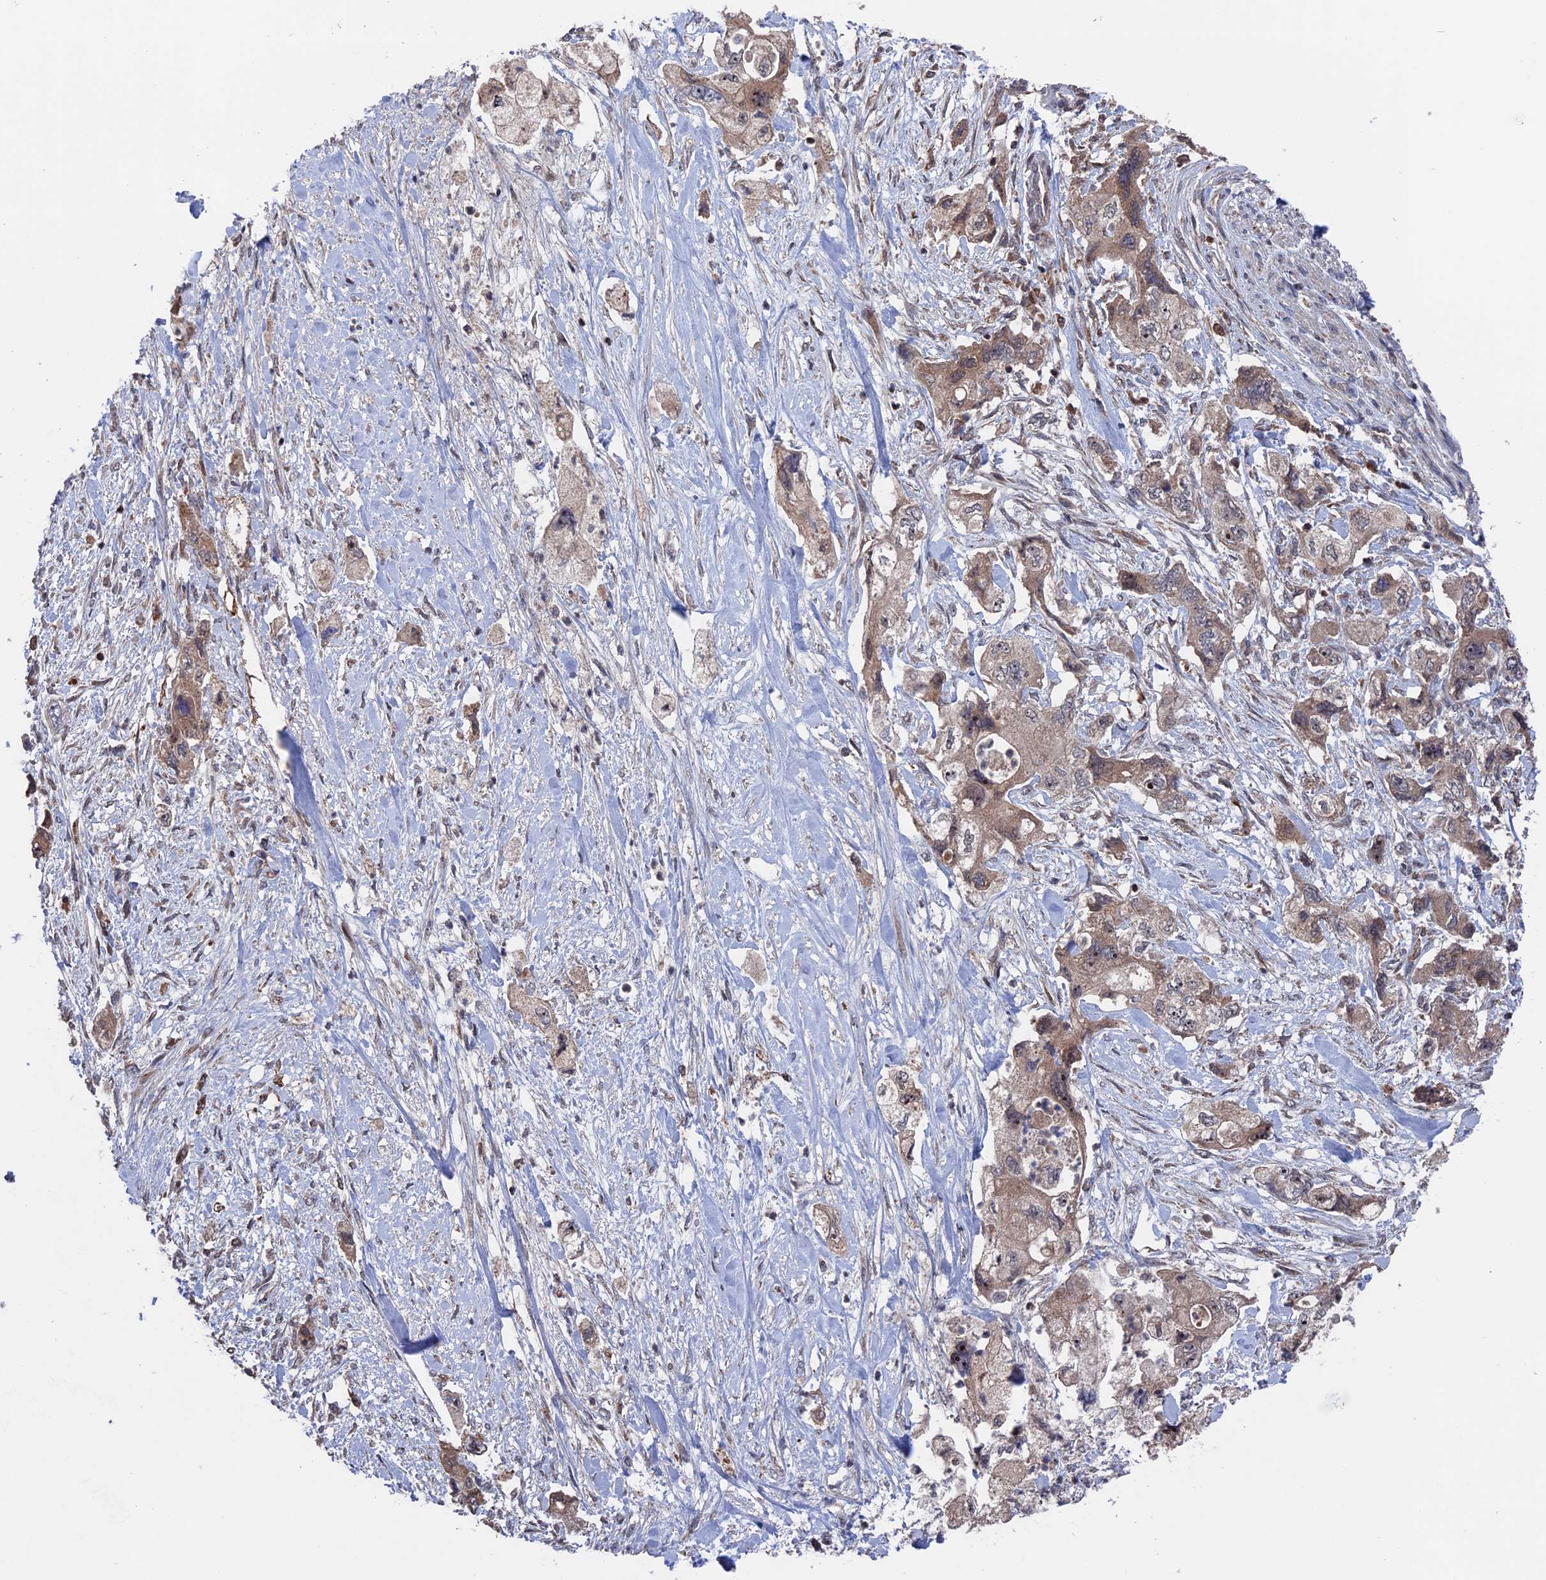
{"staining": {"intensity": "moderate", "quantity": ">75%", "location": "cytoplasmic/membranous,nuclear"}, "tissue": "pancreatic cancer", "cell_type": "Tumor cells", "image_type": "cancer", "snomed": [{"axis": "morphology", "description": "Adenocarcinoma, NOS"}, {"axis": "topography", "description": "Pancreas"}], "caption": "Protein staining exhibits moderate cytoplasmic/membranous and nuclear expression in approximately >75% of tumor cells in adenocarcinoma (pancreatic). The protein is shown in brown color, while the nuclei are stained blue.", "gene": "PLA2G15", "patient": {"sex": "female", "age": 73}}